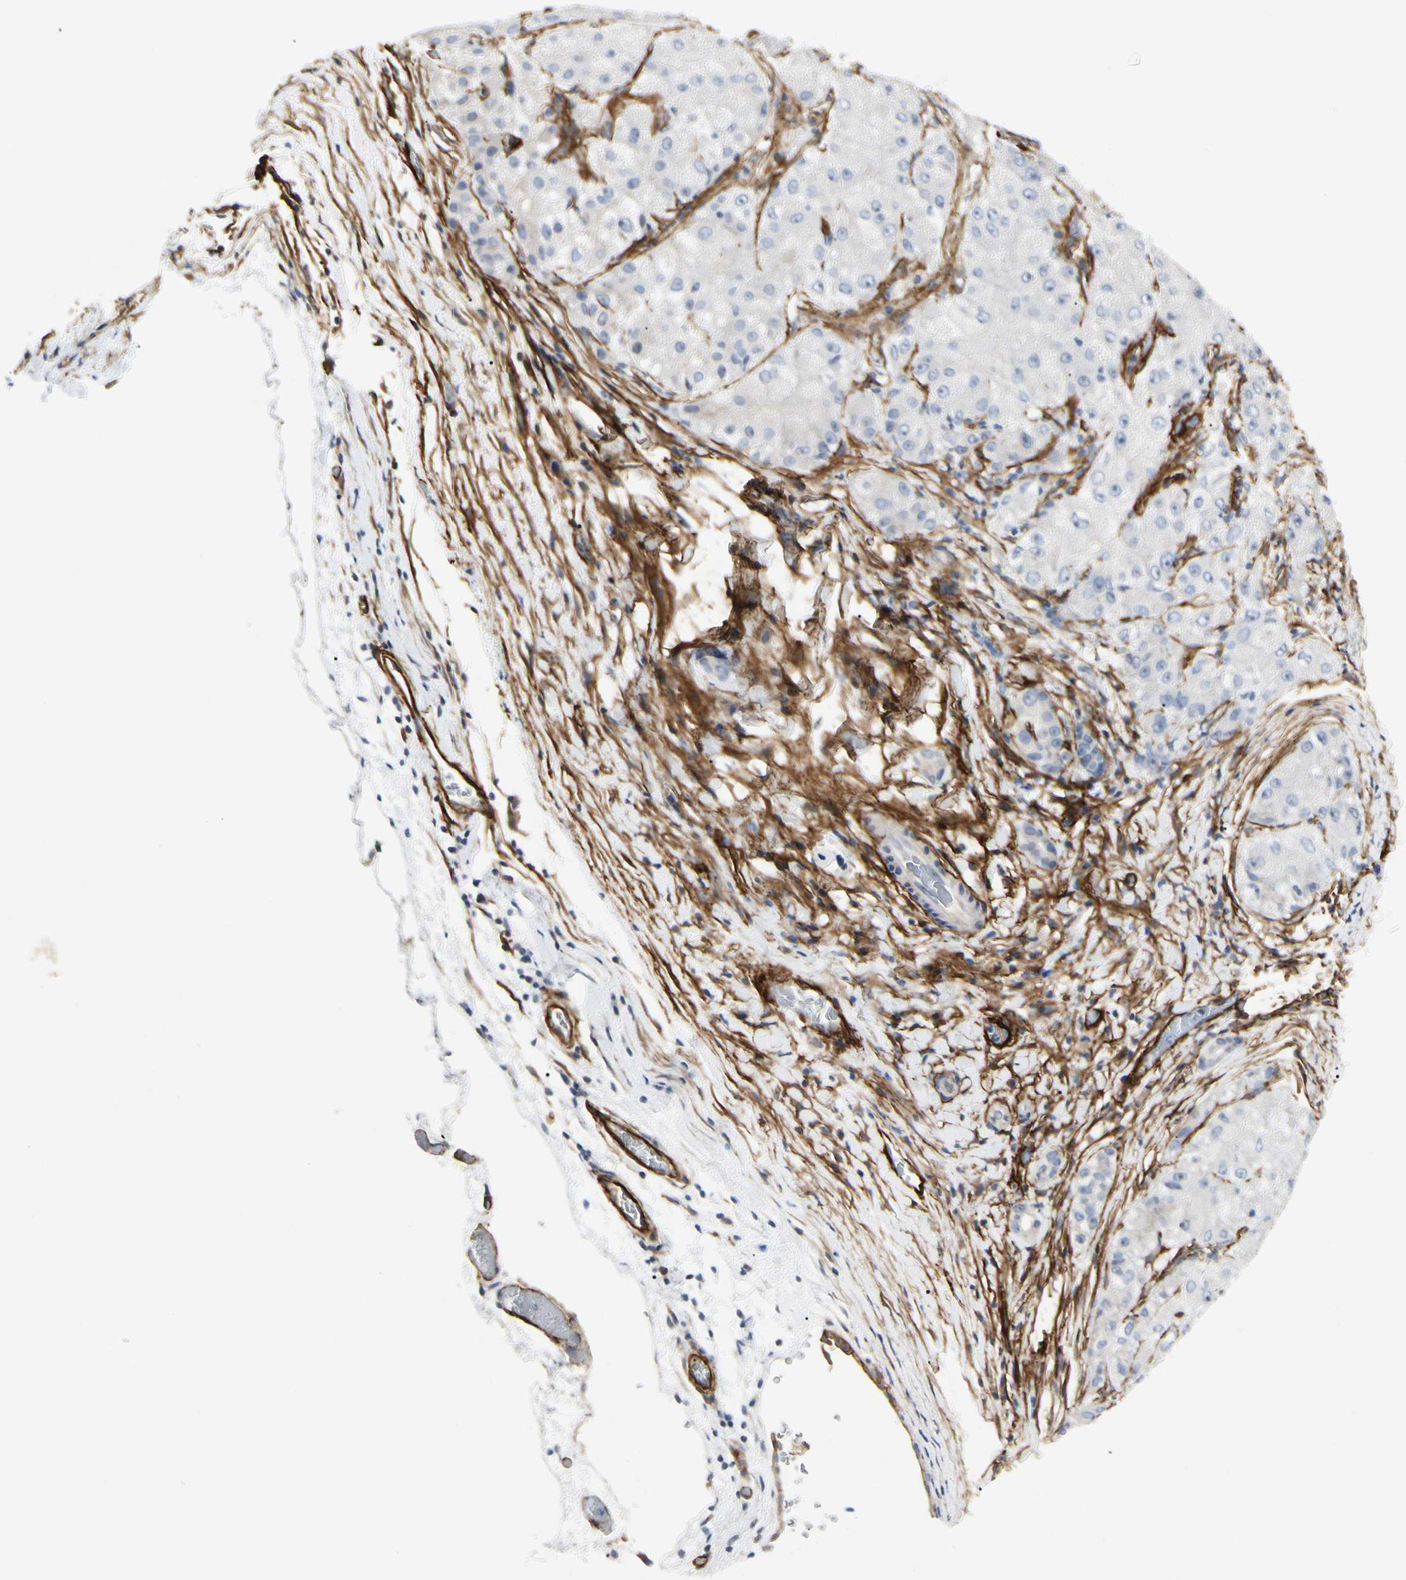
{"staining": {"intensity": "negative", "quantity": "none", "location": "none"}, "tissue": "liver cancer", "cell_type": "Tumor cells", "image_type": "cancer", "snomed": [{"axis": "morphology", "description": "Carcinoma, Hepatocellular, NOS"}, {"axis": "topography", "description": "Liver"}], "caption": "This histopathology image is of liver hepatocellular carcinoma stained with immunohistochemistry (IHC) to label a protein in brown with the nuclei are counter-stained blue. There is no expression in tumor cells.", "gene": "GGT5", "patient": {"sex": "male", "age": 80}}